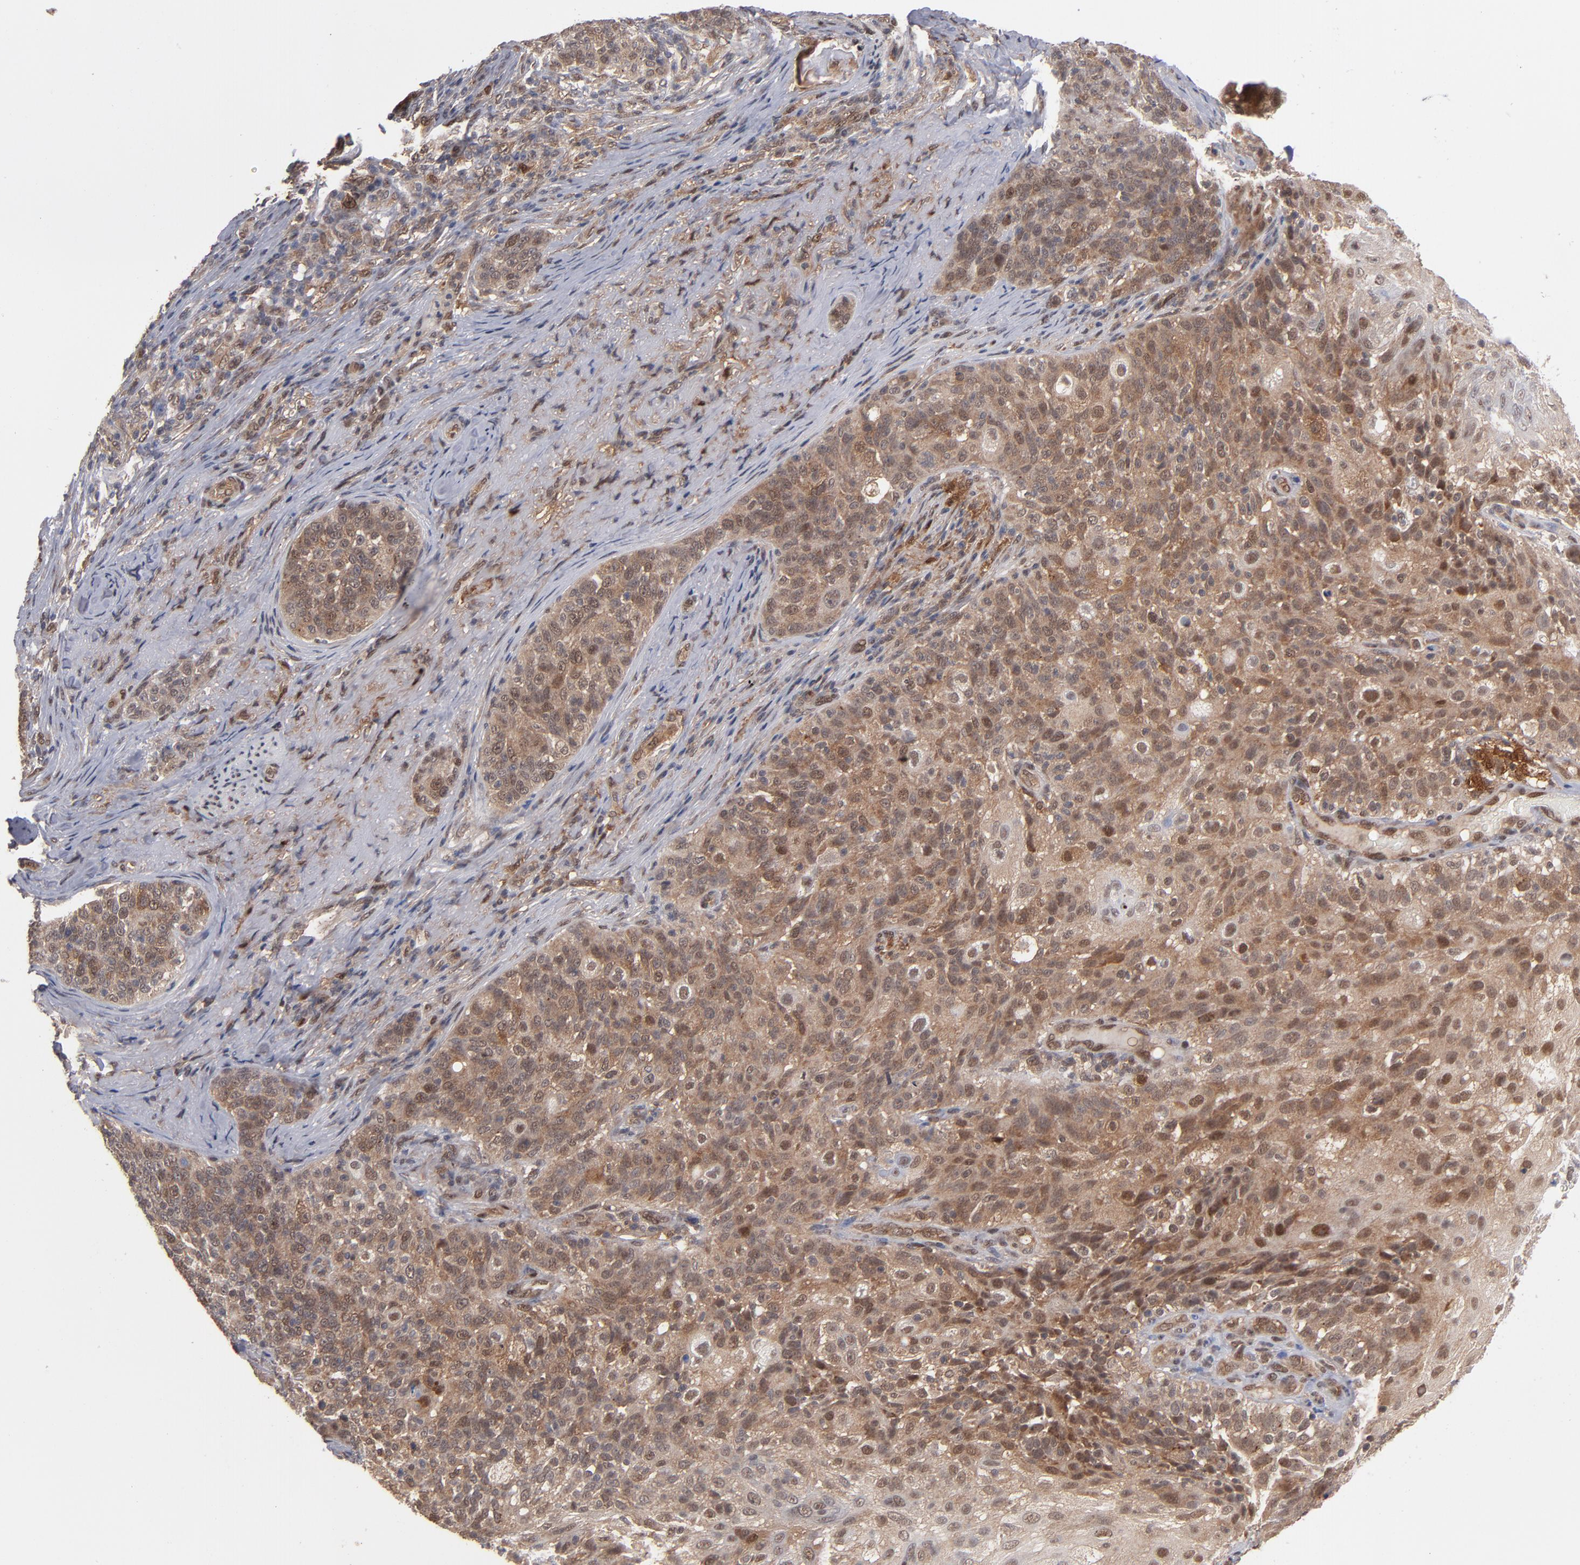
{"staining": {"intensity": "moderate", "quantity": ">75%", "location": "cytoplasmic/membranous,nuclear"}, "tissue": "skin cancer", "cell_type": "Tumor cells", "image_type": "cancer", "snomed": [{"axis": "morphology", "description": "Normal tissue, NOS"}, {"axis": "morphology", "description": "Squamous cell carcinoma, NOS"}, {"axis": "topography", "description": "Skin"}], "caption": "The image shows staining of skin cancer, revealing moderate cytoplasmic/membranous and nuclear protein staining (brown color) within tumor cells. Nuclei are stained in blue.", "gene": "HUWE1", "patient": {"sex": "female", "age": 83}}